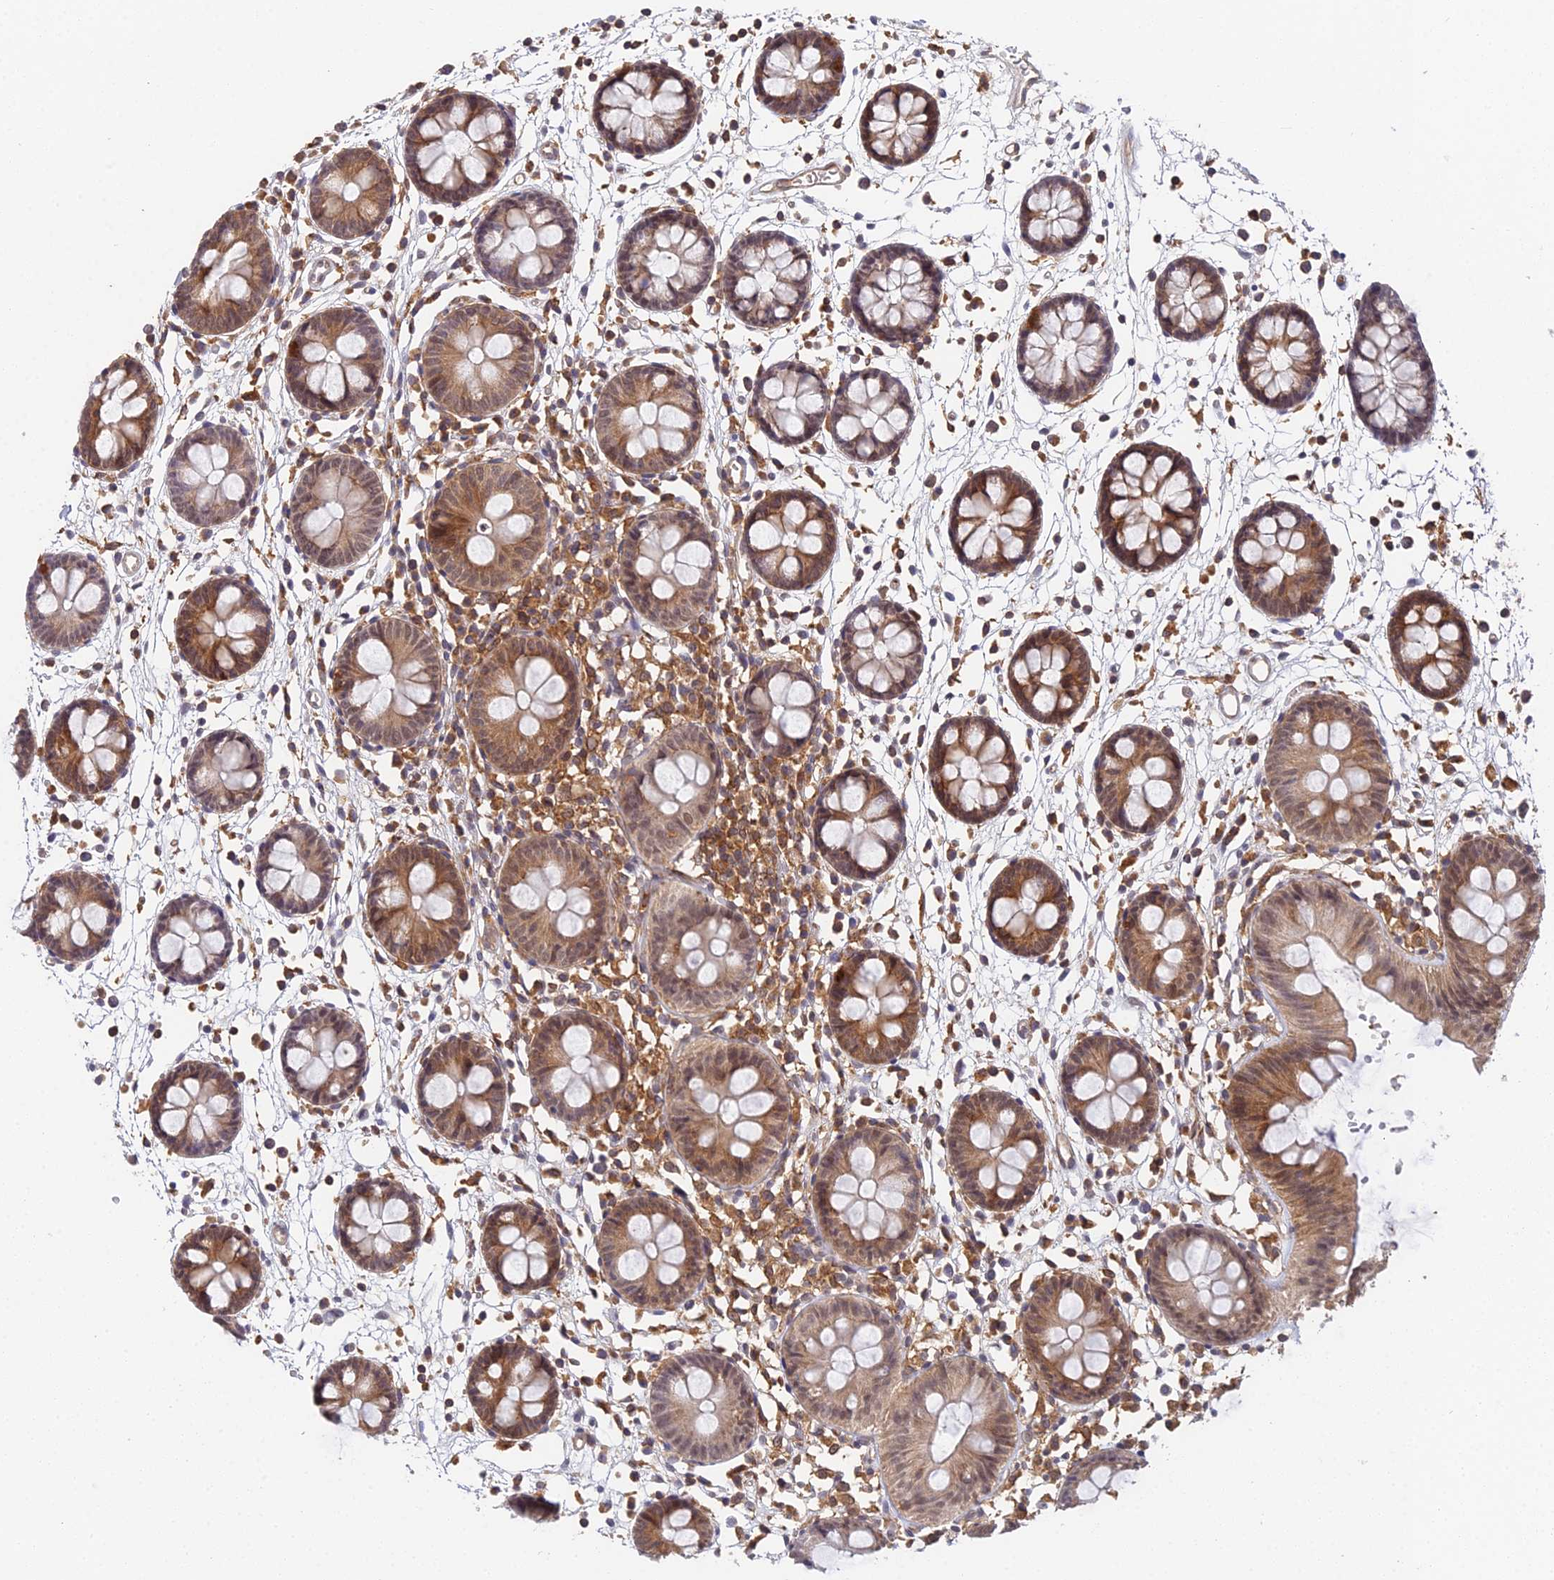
{"staining": {"intensity": "moderate", "quantity": ">75%", "location": "cytoplasmic/membranous"}, "tissue": "colon", "cell_type": "Endothelial cells", "image_type": "normal", "snomed": [{"axis": "morphology", "description": "Normal tissue, NOS"}, {"axis": "topography", "description": "Colon"}], "caption": "This micrograph shows immunohistochemistry (IHC) staining of benign colon, with medium moderate cytoplasmic/membranous positivity in approximately >75% of endothelial cells.", "gene": "TPRX1", "patient": {"sex": "male", "age": 56}}